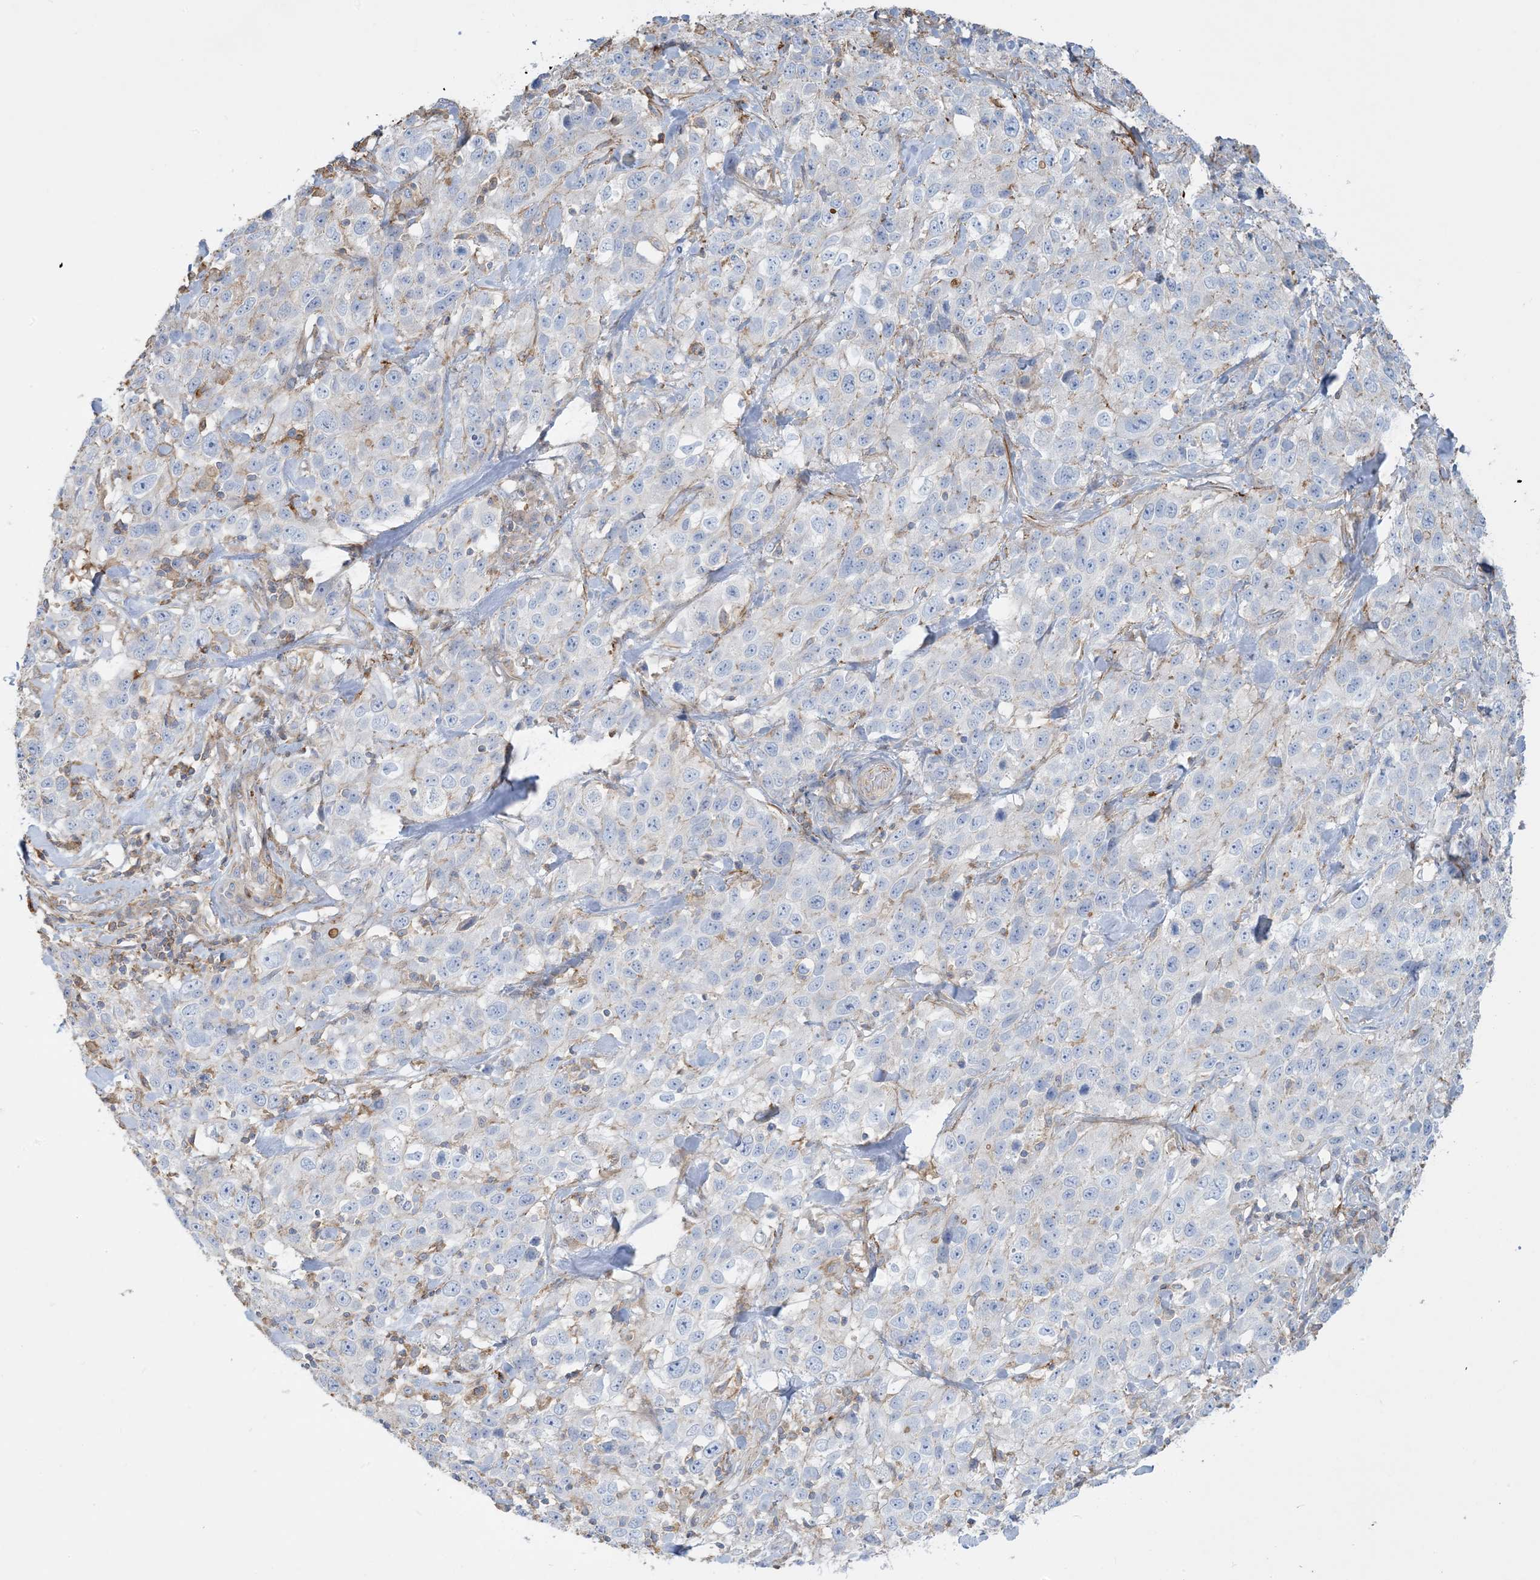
{"staining": {"intensity": "negative", "quantity": "none", "location": "none"}, "tissue": "stomach cancer", "cell_type": "Tumor cells", "image_type": "cancer", "snomed": [{"axis": "morphology", "description": "Normal tissue, NOS"}, {"axis": "morphology", "description": "Adenocarcinoma, NOS"}, {"axis": "topography", "description": "Lymph node"}, {"axis": "topography", "description": "Stomach"}], "caption": "A high-resolution image shows immunohistochemistry staining of adenocarcinoma (stomach), which demonstrates no significant expression in tumor cells.", "gene": "GTF3C2", "patient": {"sex": "male", "age": 48}}